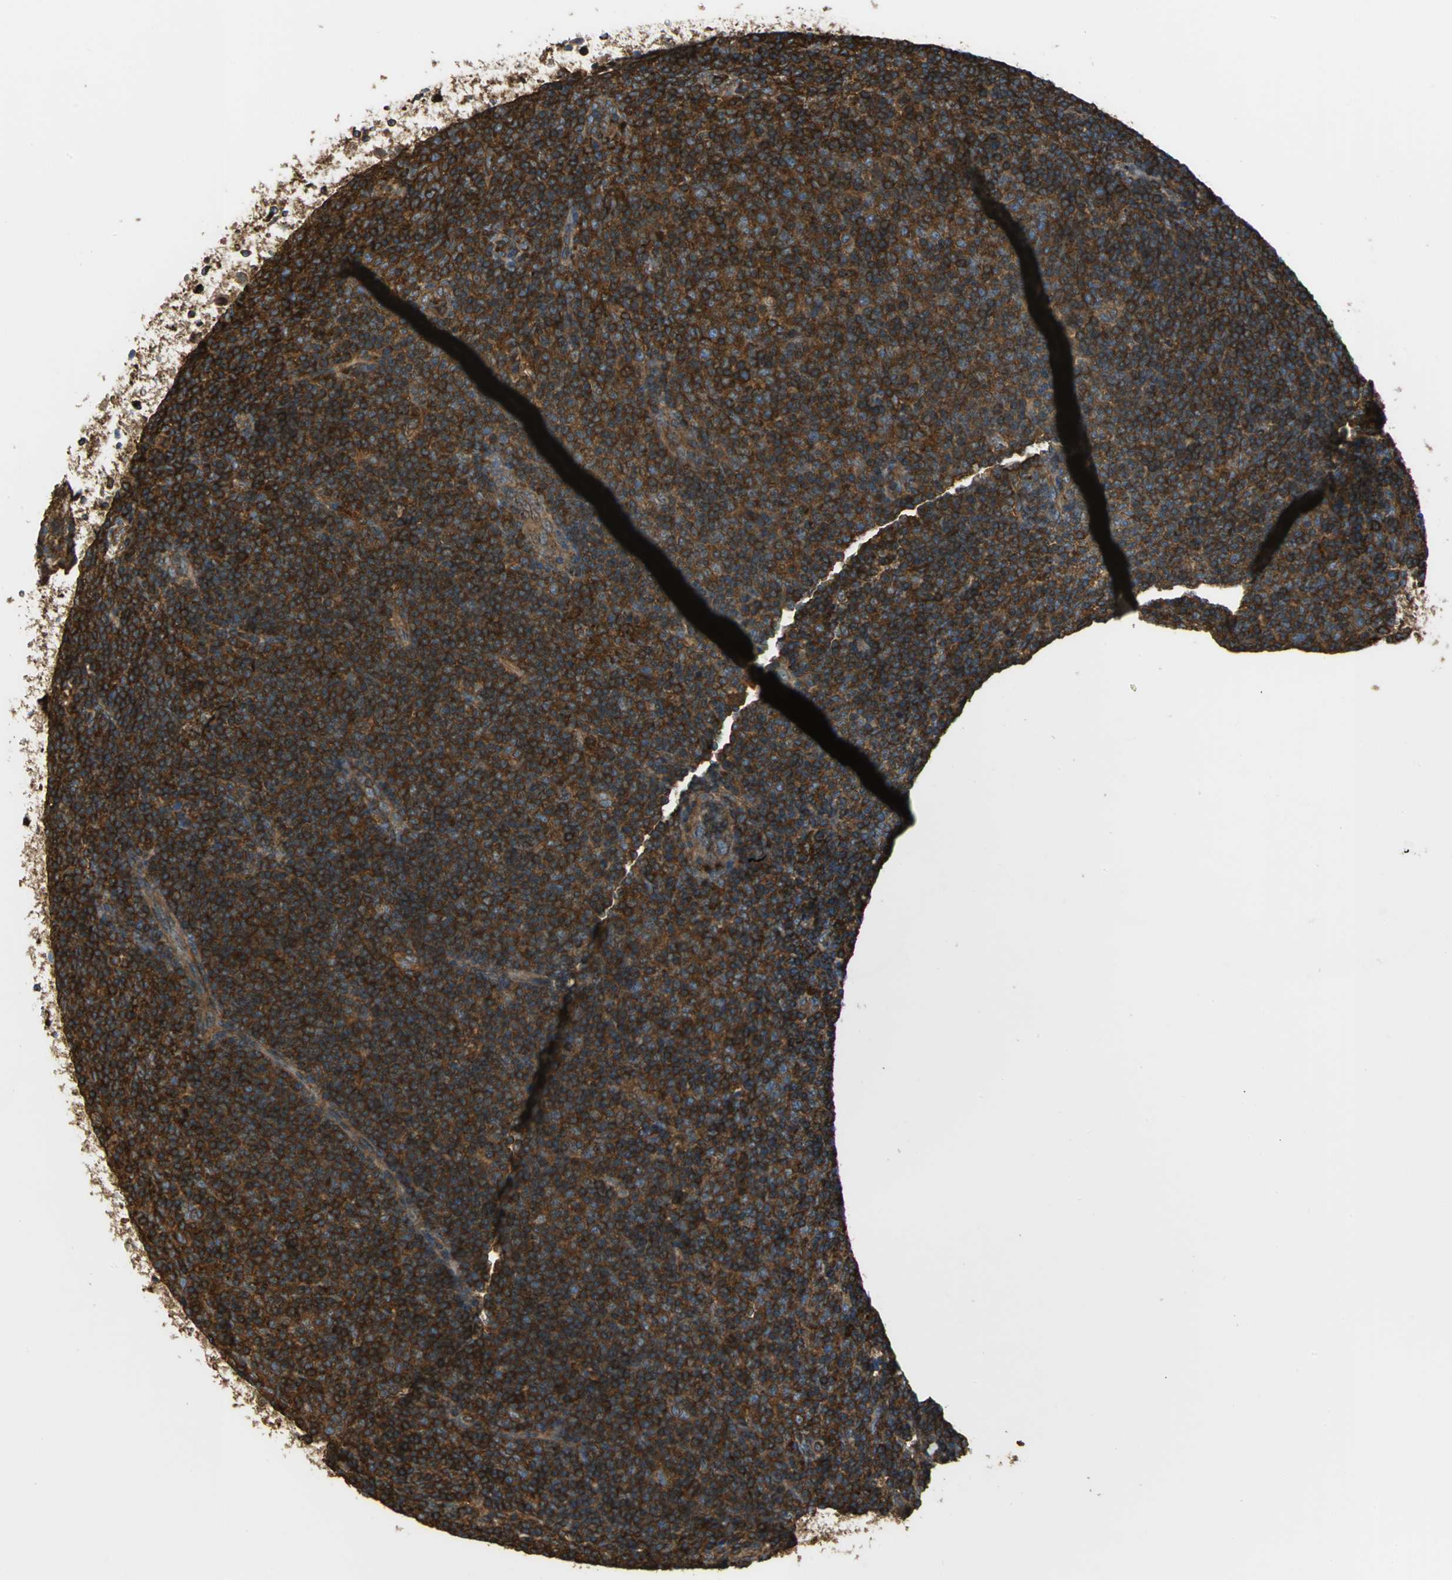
{"staining": {"intensity": "strong", "quantity": ">75%", "location": "cytoplasmic/membranous"}, "tissue": "lymphoma", "cell_type": "Tumor cells", "image_type": "cancer", "snomed": [{"axis": "morphology", "description": "Malignant lymphoma, non-Hodgkin's type, Low grade"}, {"axis": "topography", "description": "Lymph node"}], "caption": "Immunohistochemical staining of low-grade malignant lymphoma, non-Hodgkin's type shows strong cytoplasmic/membranous protein expression in approximately >75% of tumor cells. (Brightfield microscopy of DAB IHC at high magnification).", "gene": "TLN1", "patient": {"sex": "male", "age": 70}}